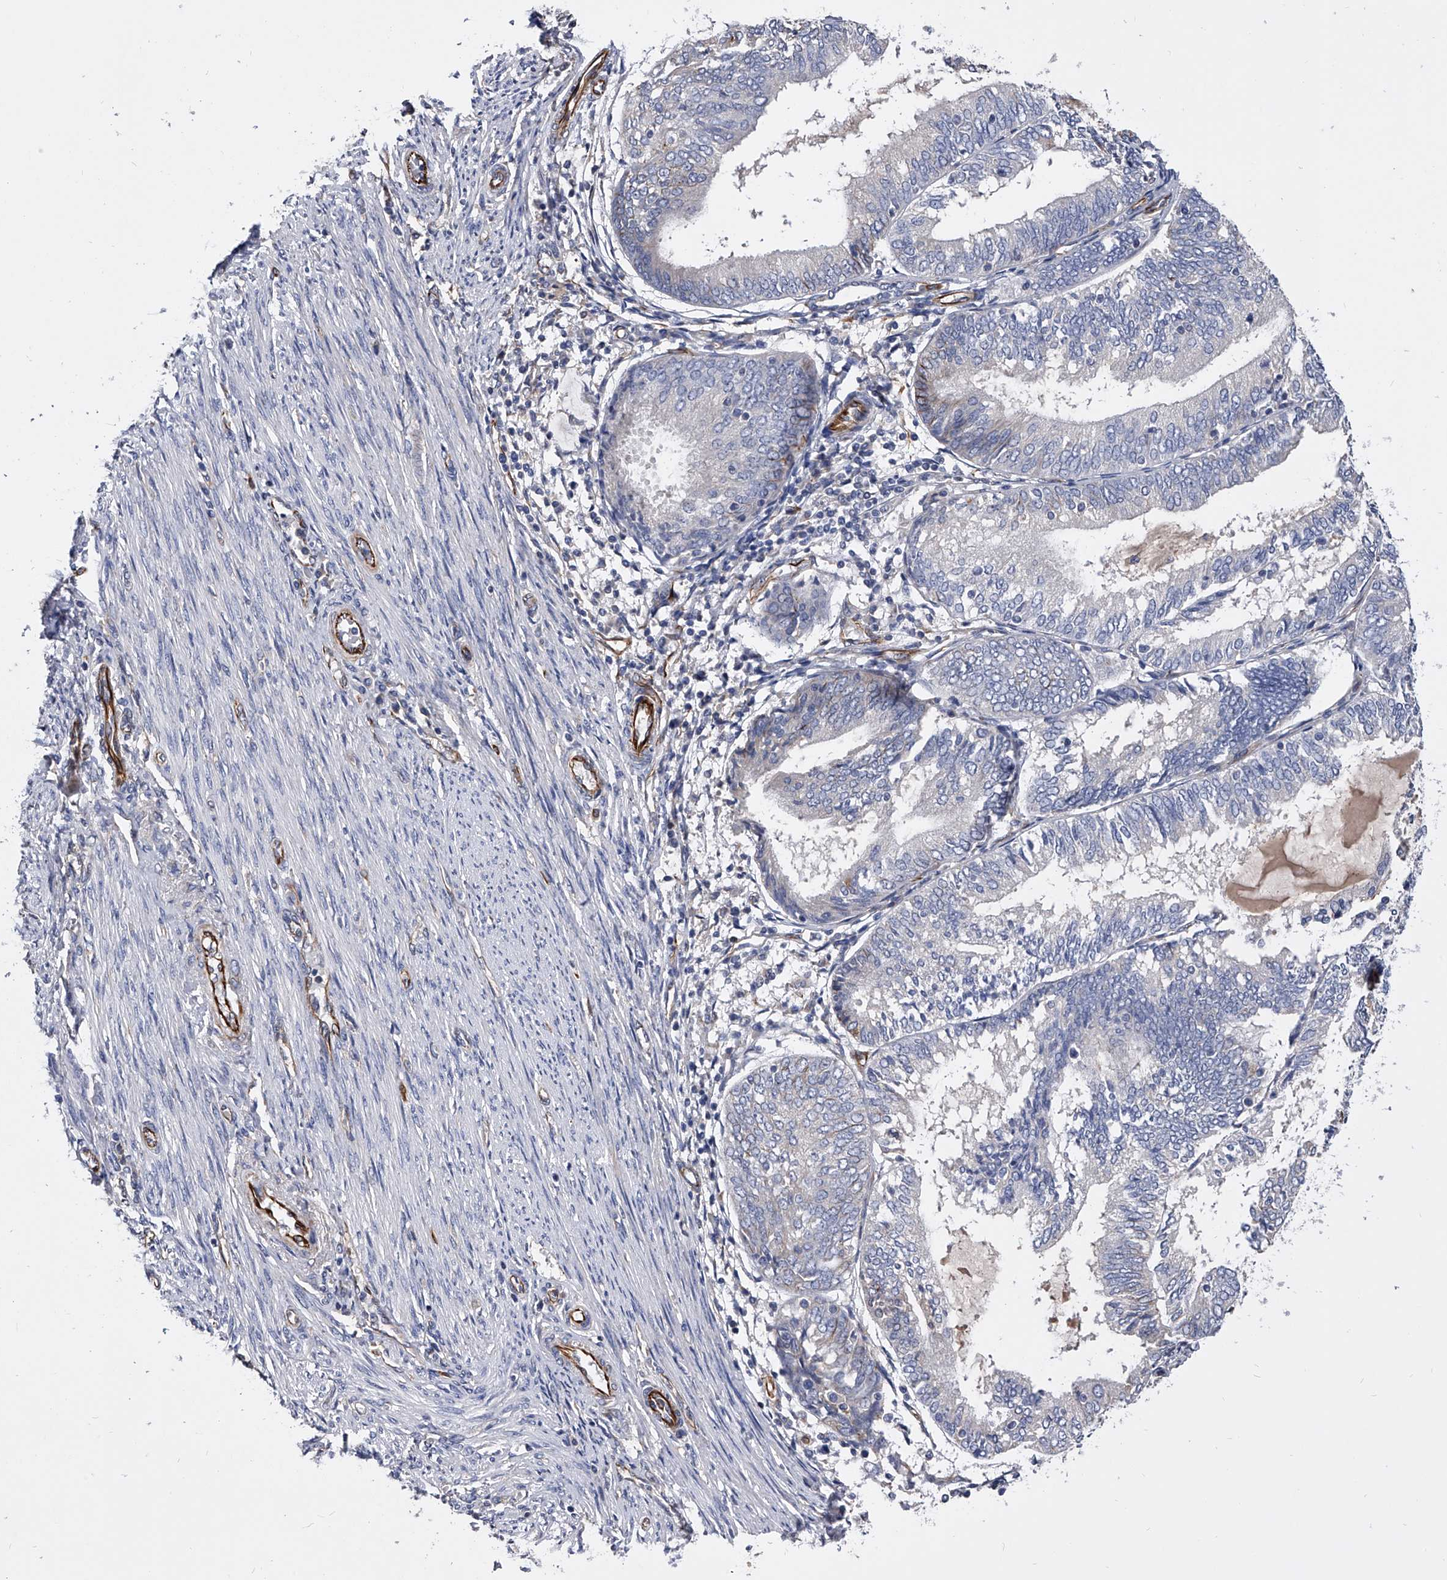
{"staining": {"intensity": "negative", "quantity": "none", "location": "none"}, "tissue": "endometrial cancer", "cell_type": "Tumor cells", "image_type": "cancer", "snomed": [{"axis": "morphology", "description": "Adenocarcinoma, NOS"}, {"axis": "topography", "description": "Endometrium"}], "caption": "Immunohistochemistry of endometrial cancer (adenocarcinoma) displays no expression in tumor cells.", "gene": "EFCAB7", "patient": {"sex": "female", "age": 81}}